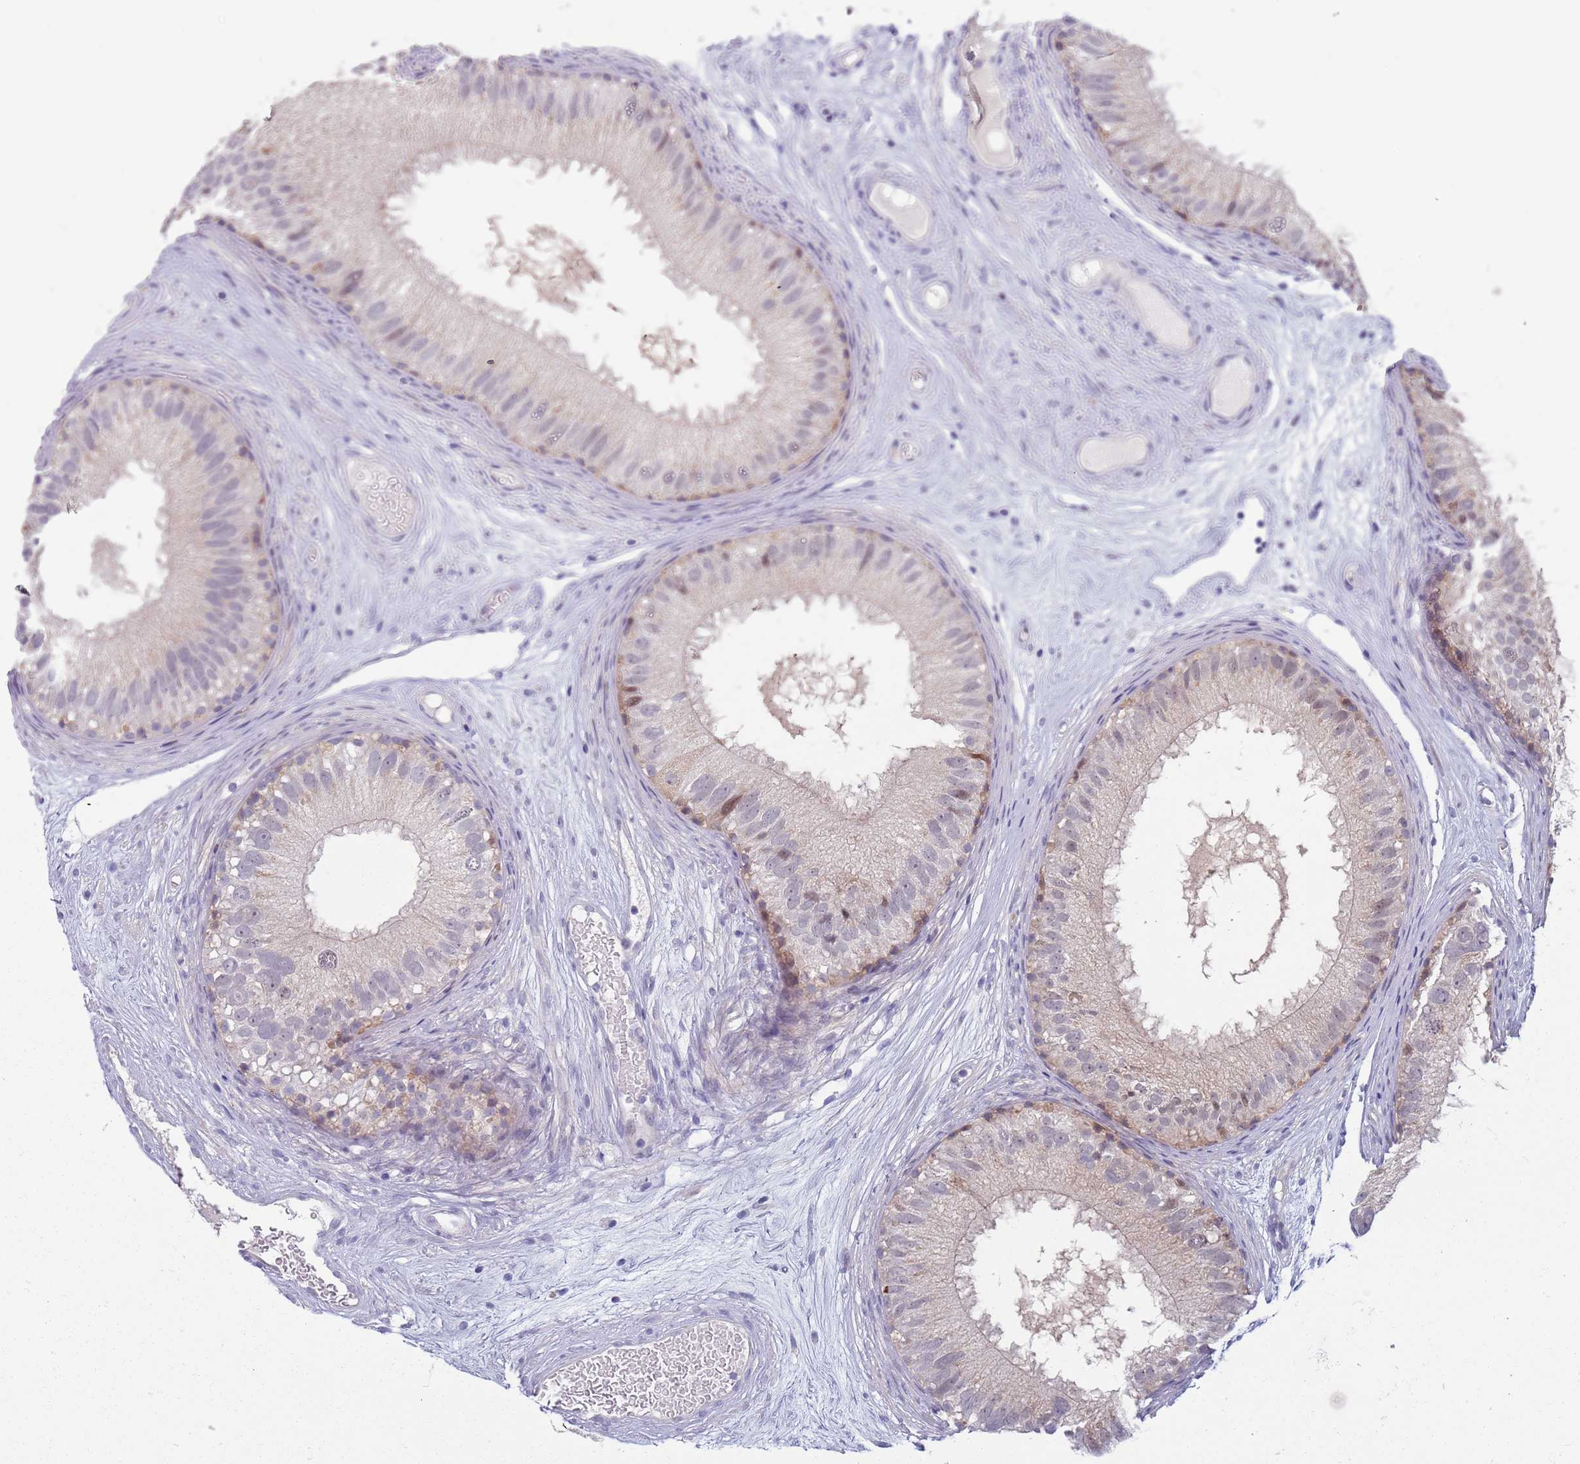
{"staining": {"intensity": "weak", "quantity": "<25%", "location": "cytoplasmic/membranous"}, "tissue": "epididymis", "cell_type": "Glandular cells", "image_type": "normal", "snomed": [{"axis": "morphology", "description": "Normal tissue, NOS"}, {"axis": "topography", "description": "Epididymis"}], "caption": "Immunohistochemical staining of normal epididymis displays no significant staining in glandular cells.", "gene": "CLNS1A", "patient": {"sex": "male", "age": 77}}